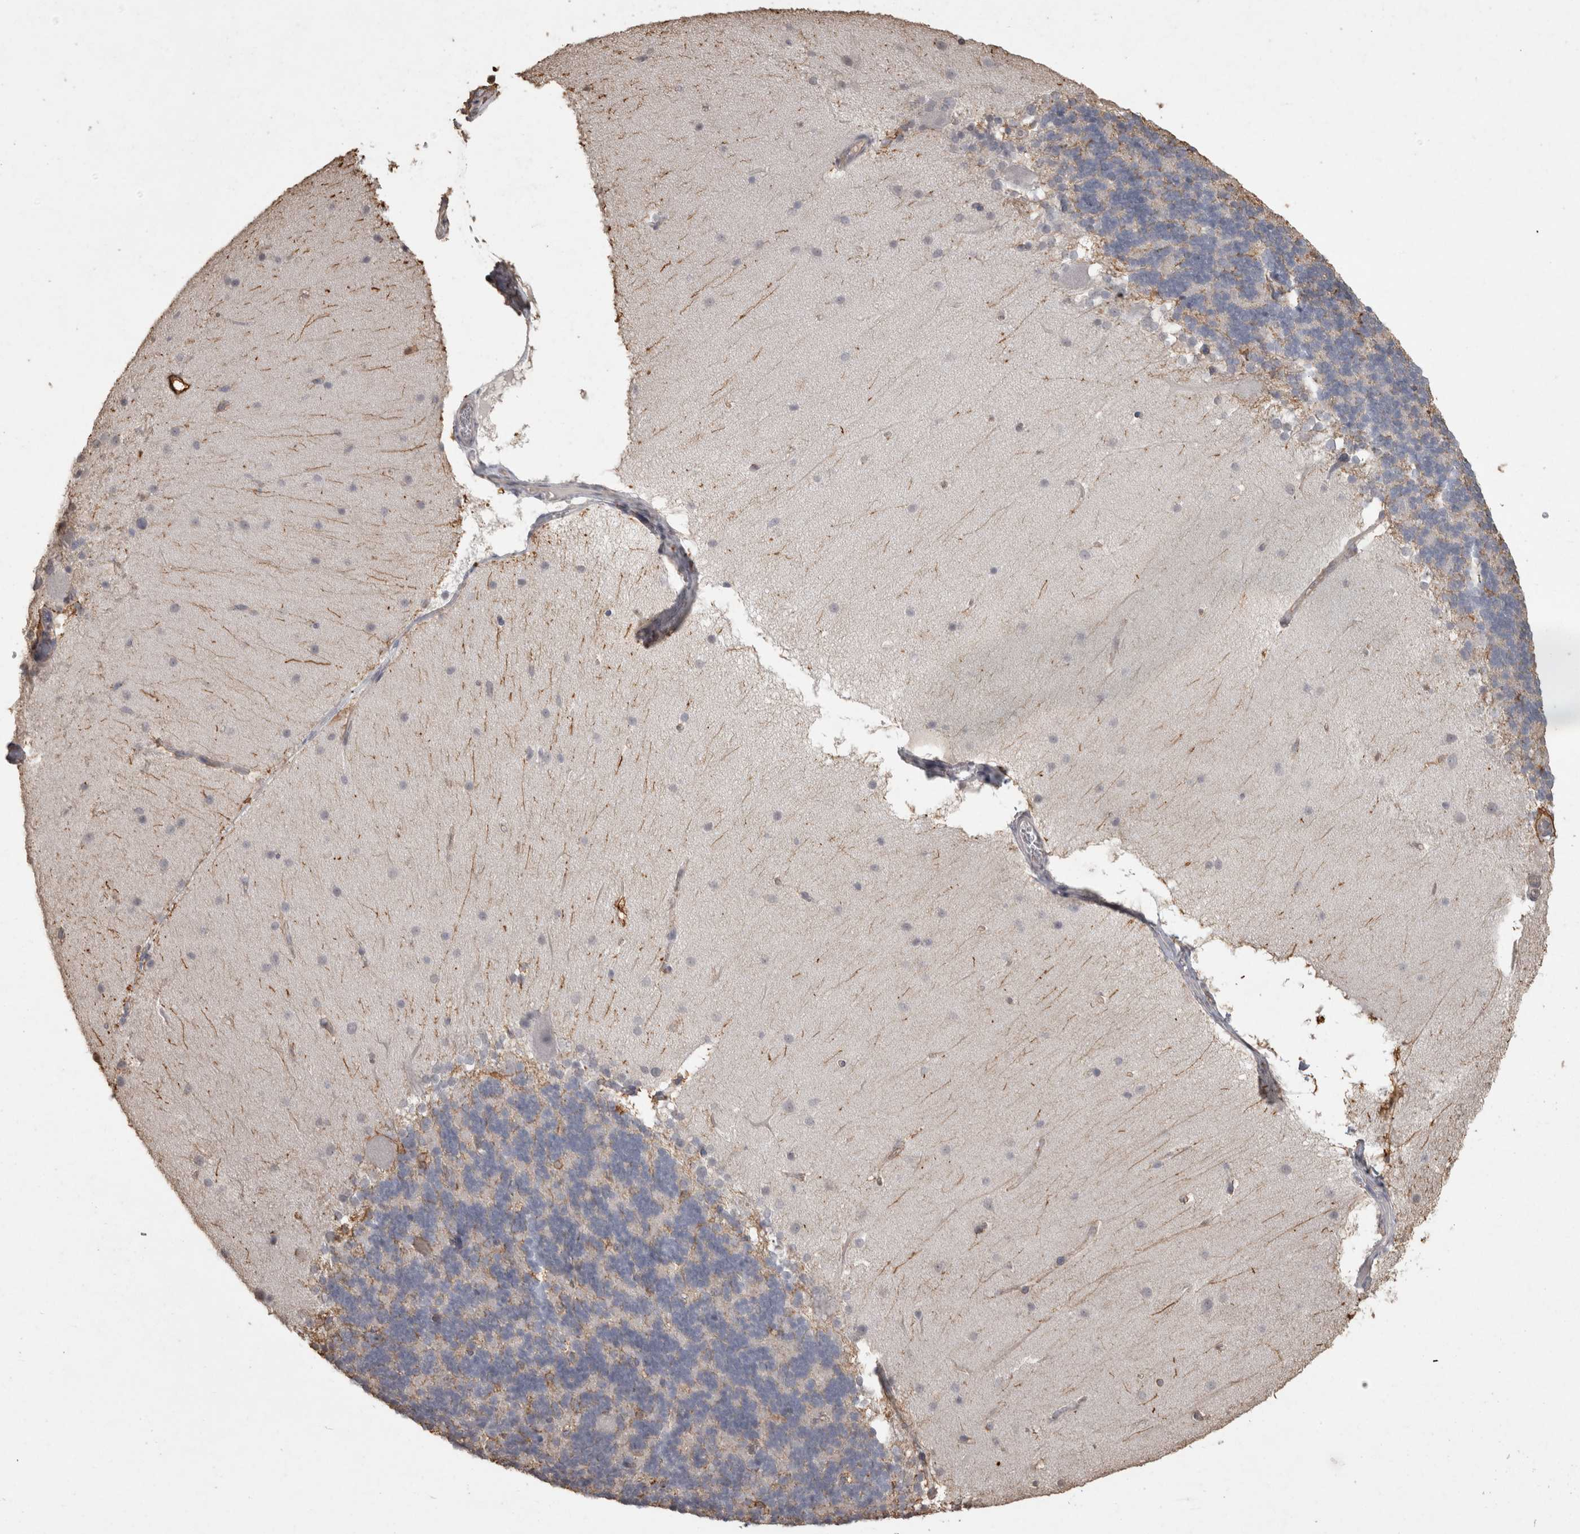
{"staining": {"intensity": "negative", "quantity": "none", "location": "none"}, "tissue": "cerebellum", "cell_type": "Cells in granular layer", "image_type": "normal", "snomed": [{"axis": "morphology", "description": "Normal tissue, NOS"}, {"axis": "topography", "description": "Cerebellum"}], "caption": "Immunohistochemistry micrograph of benign cerebellum: cerebellum stained with DAB shows no significant protein expression in cells in granular layer. The staining was performed using DAB to visualize the protein expression in brown, while the nuclei were stained in blue with hematoxylin (Magnification: 20x).", "gene": "REPS2", "patient": {"sex": "female", "age": 19}}